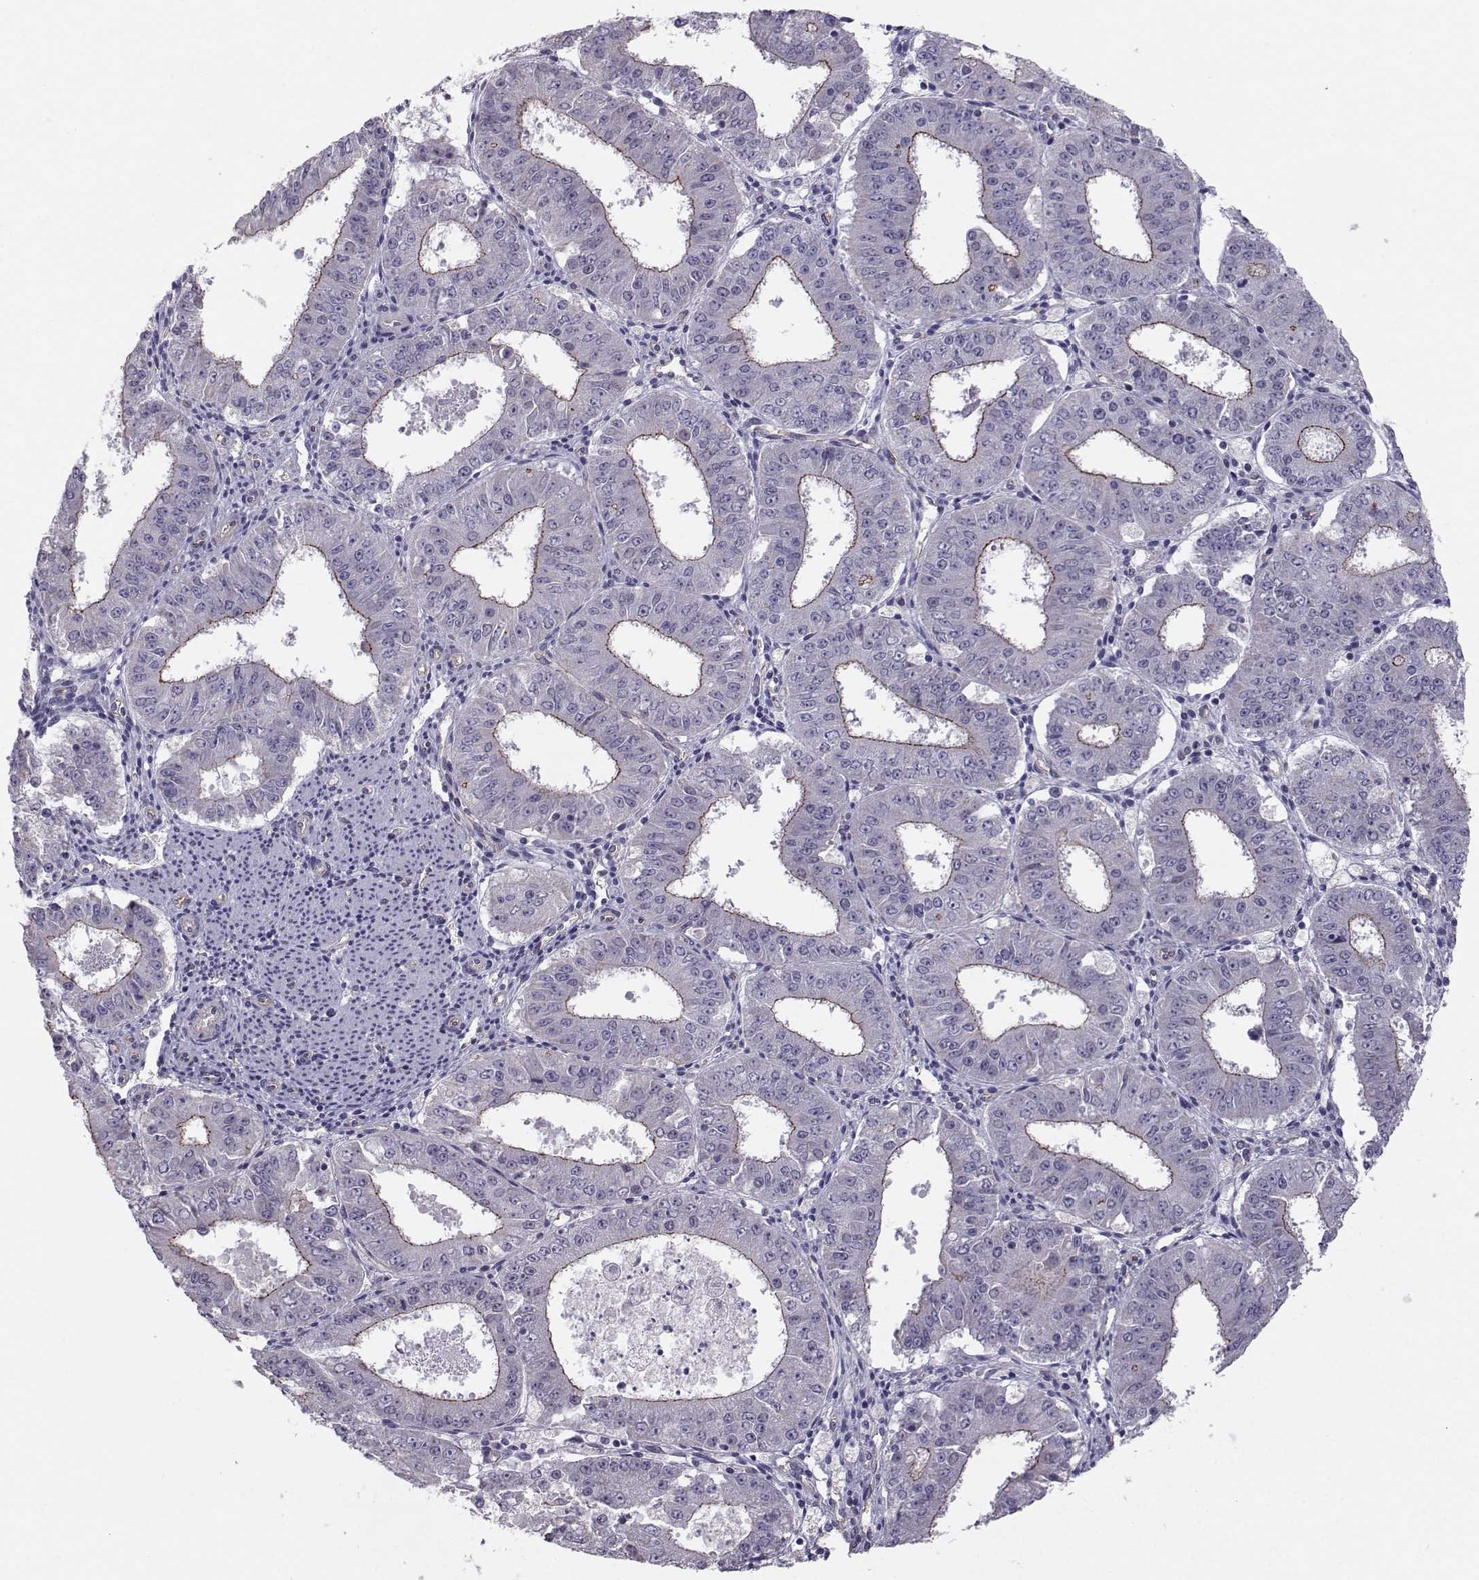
{"staining": {"intensity": "moderate", "quantity": "<25%", "location": "cytoplasmic/membranous"}, "tissue": "ovarian cancer", "cell_type": "Tumor cells", "image_type": "cancer", "snomed": [{"axis": "morphology", "description": "Carcinoma, endometroid"}, {"axis": "topography", "description": "Ovary"}], "caption": "Immunohistochemistry (IHC) staining of ovarian cancer, which shows low levels of moderate cytoplasmic/membranous expression in approximately <25% of tumor cells indicating moderate cytoplasmic/membranous protein expression. The staining was performed using DAB (3,3'-diaminobenzidine) (brown) for protein detection and nuclei were counterstained in hematoxylin (blue).", "gene": "MAST1", "patient": {"sex": "female", "age": 42}}